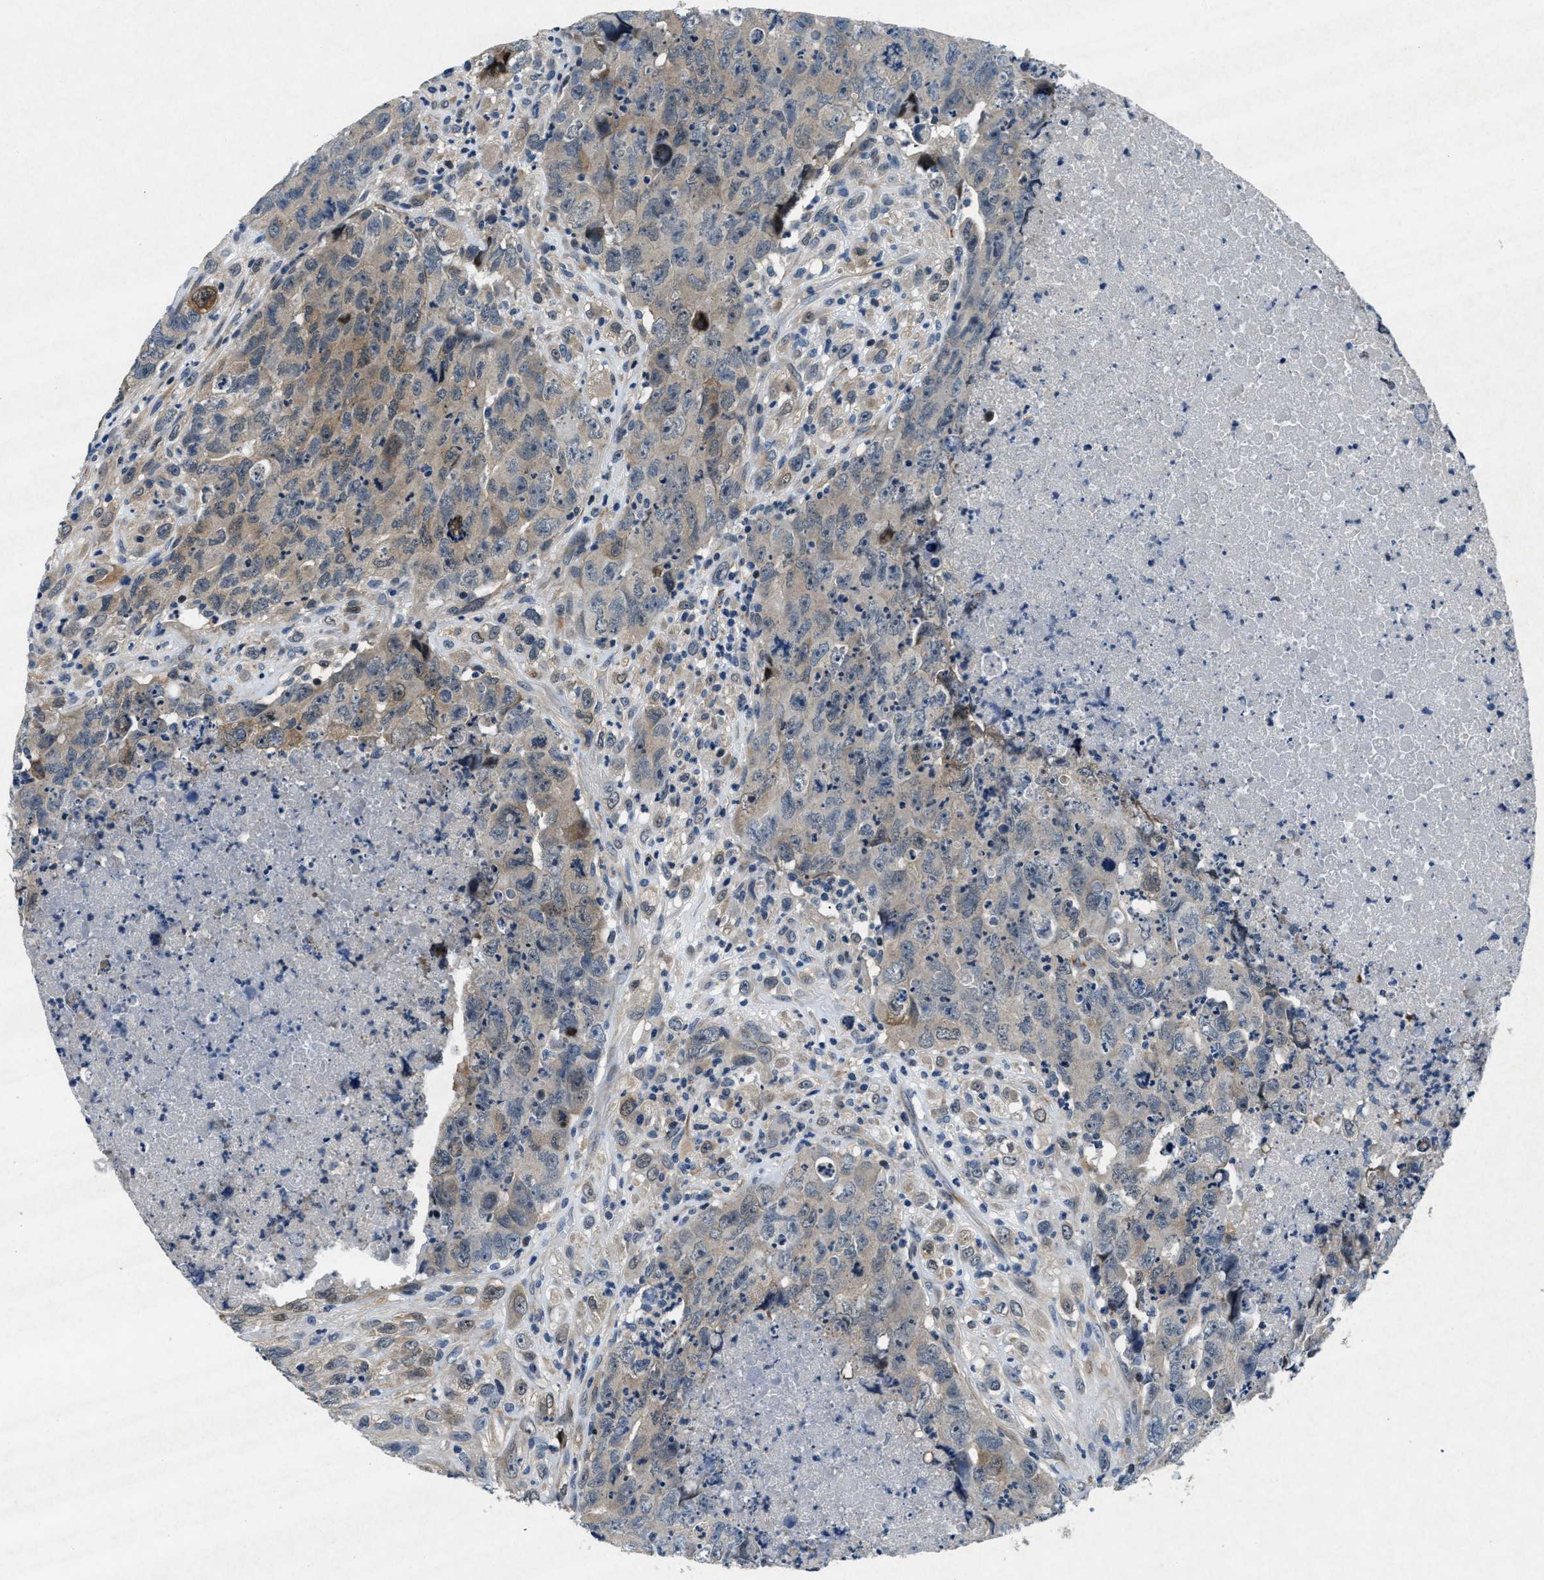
{"staining": {"intensity": "weak", "quantity": ">75%", "location": "cytoplasmic/membranous"}, "tissue": "testis cancer", "cell_type": "Tumor cells", "image_type": "cancer", "snomed": [{"axis": "morphology", "description": "Carcinoma, Embryonal, NOS"}, {"axis": "topography", "description": "Testis"}], "caption": "Immunohistochemistry image of human embryonal carcinoma (testis) stained for a protein (brown), which shows low levels of weak cytoplasmic/membranous positivity in approximately >75% of tumor cells.", "gene": "PHLDA1", "patient": {"sex": "male", "age": 32}}